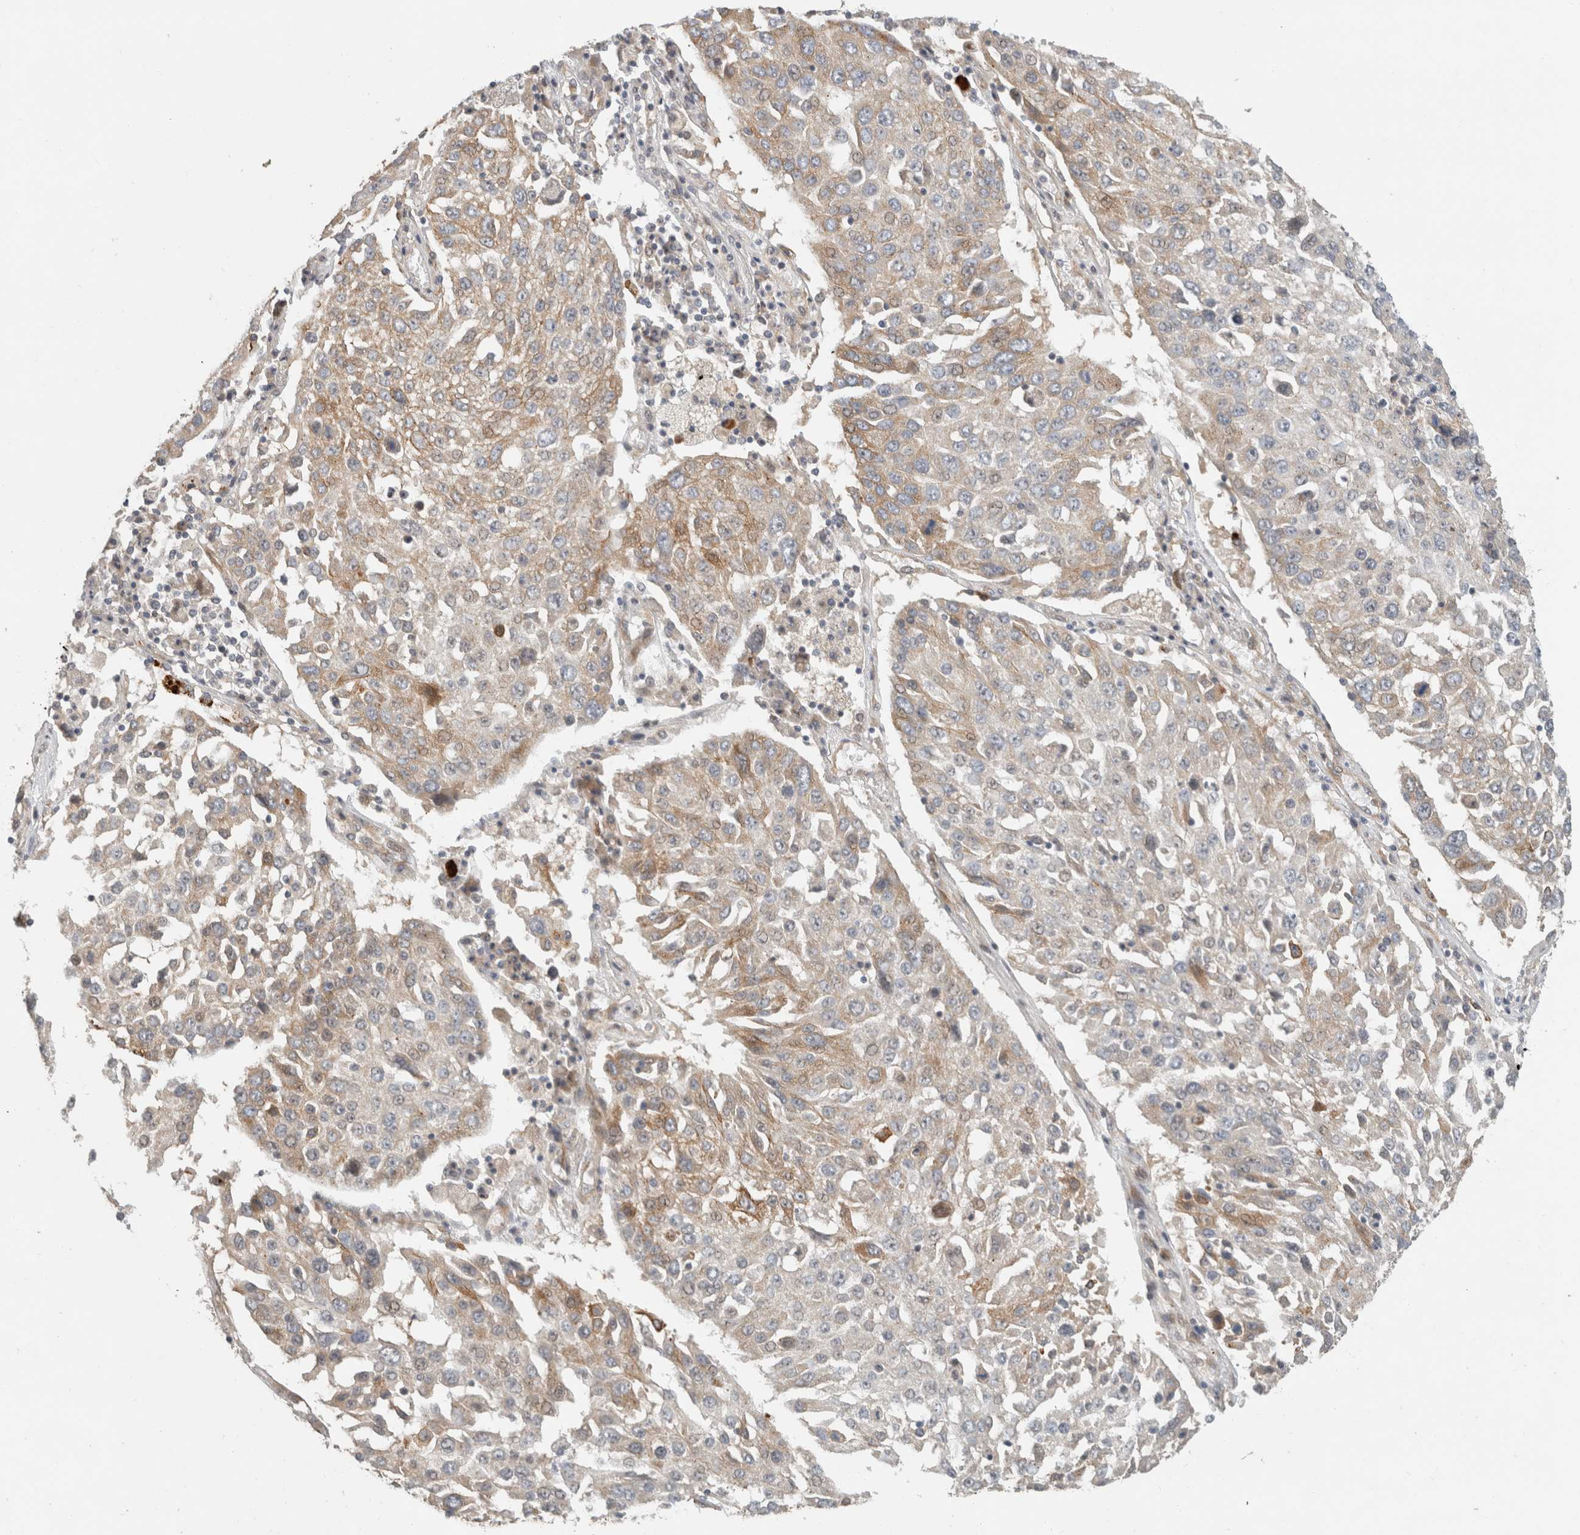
{"staining": {"intensity": "weak", "quantity": "<25%", "location": "cytoplasmic/membranous"}, "tissue": "lung cancer", "cell_type": "Tumor cells", "image_type": "cancer", "snomed": [{"axis": "morphology", "description": "Squamous cell carcinoma, NOS"}, {"axis": "topography", "description": "Lung"}], "caption": "High magnification brightfield microscopy of lung cancer (squamous cell carcinoma) stained with DAB (3,3'-diaminobenzidine) (brown) and counterstained with hematoxylin (blue): tumor cells show no significant positivity.", "gene": "ERCC6L2", "patient": {"sex": "male", "age": 65}}